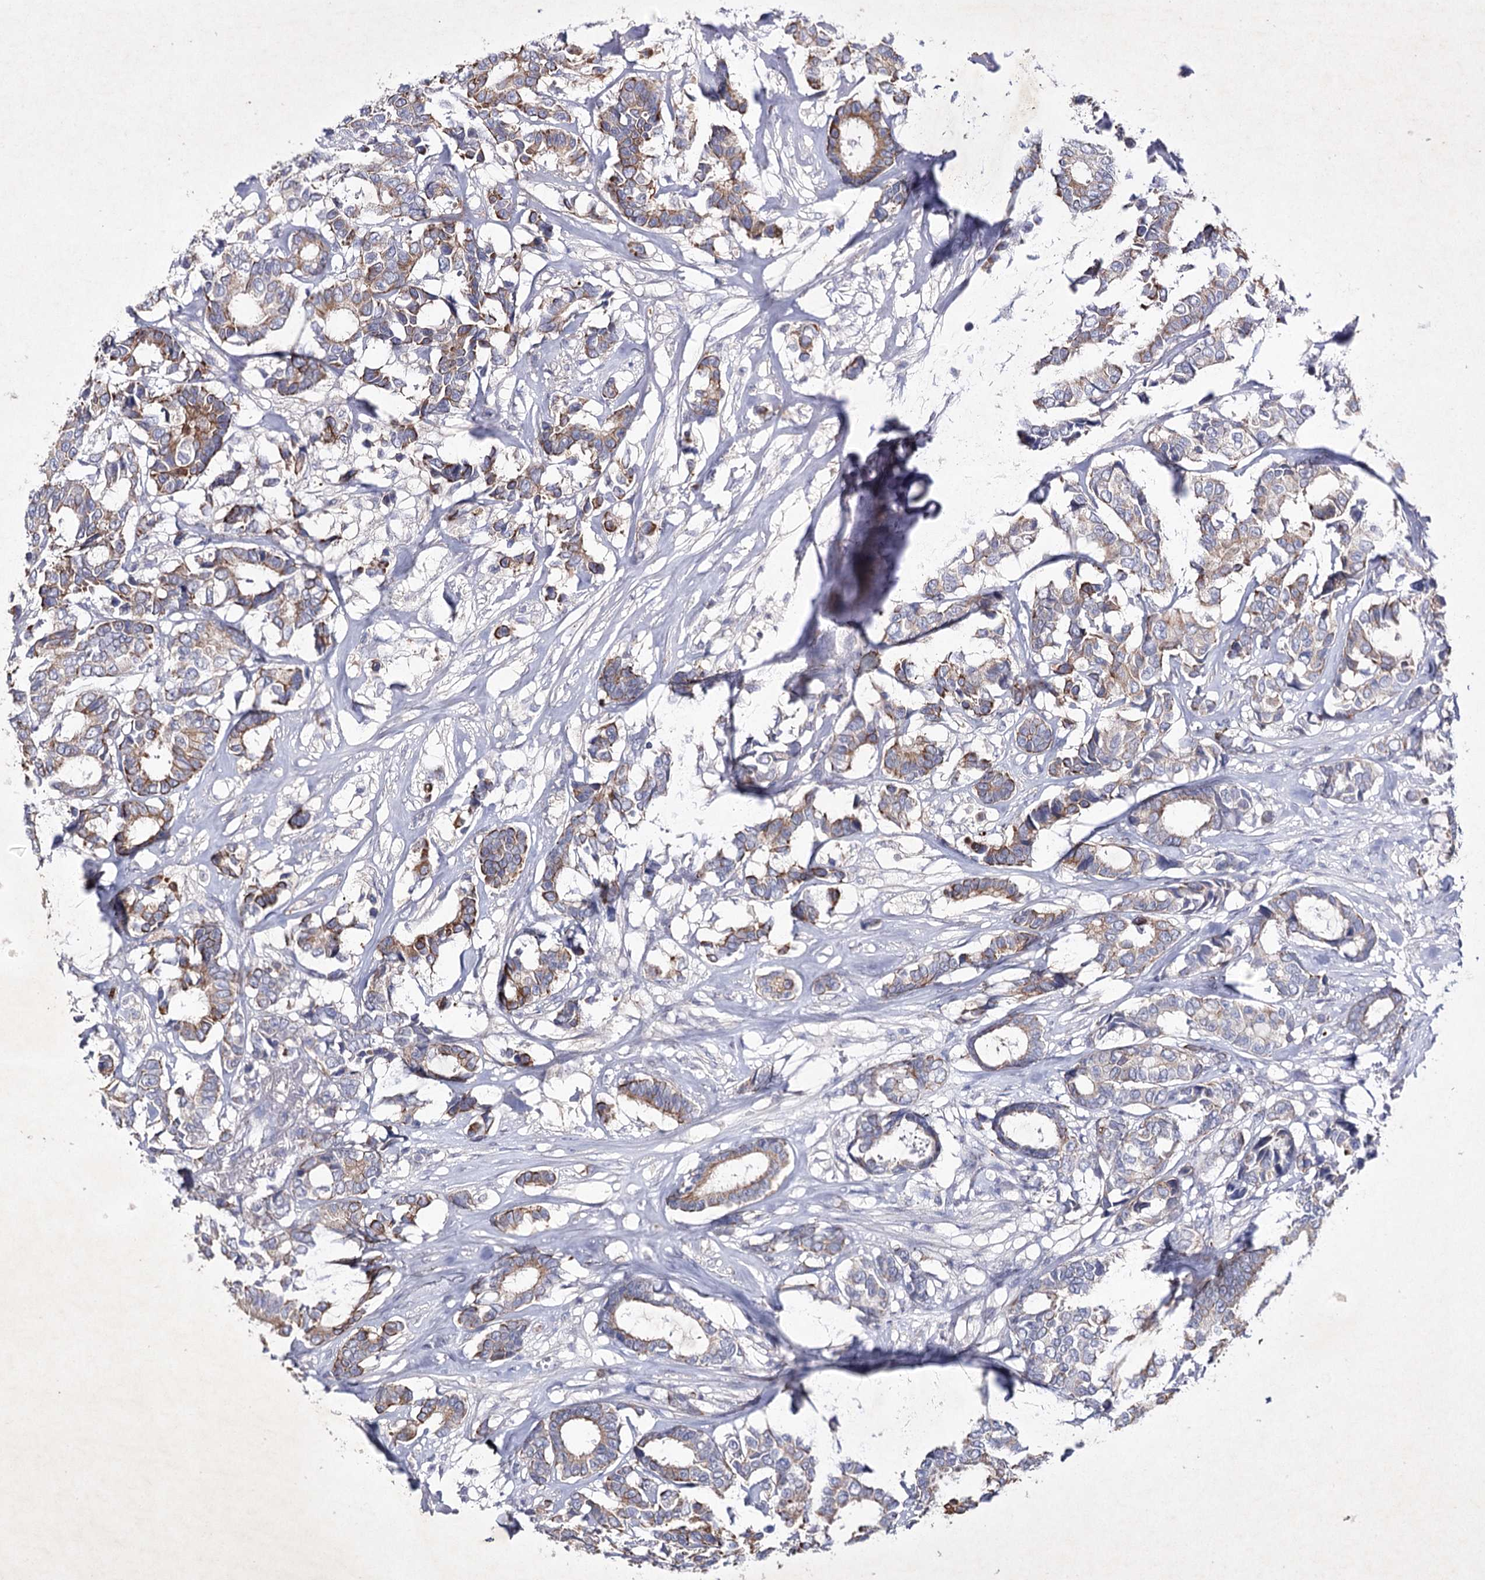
{"staining": {"intensity": "moderate", "quantity": "25%-75%", "location": "cytoplasmic/membranous"}, "tissue": "breast cancer", "cell_type": "Tumor cells", "image_type": "cancer", "snomed": [{"axis": "morphology", "description": "Duct carcinoma"}, {"axis": "topography", "description": "Breast"}], "caption": "Protein staining reveals moderate cytoplasmic/membranous expression in approximately 25%-75% of tumor cells in breast invasive ductal carcinoma. Ihc stains the protein of interest in brown and the nuclei are stained blue.", "gene": "COX15", "patient": {"sex": "female", "age": 87}}